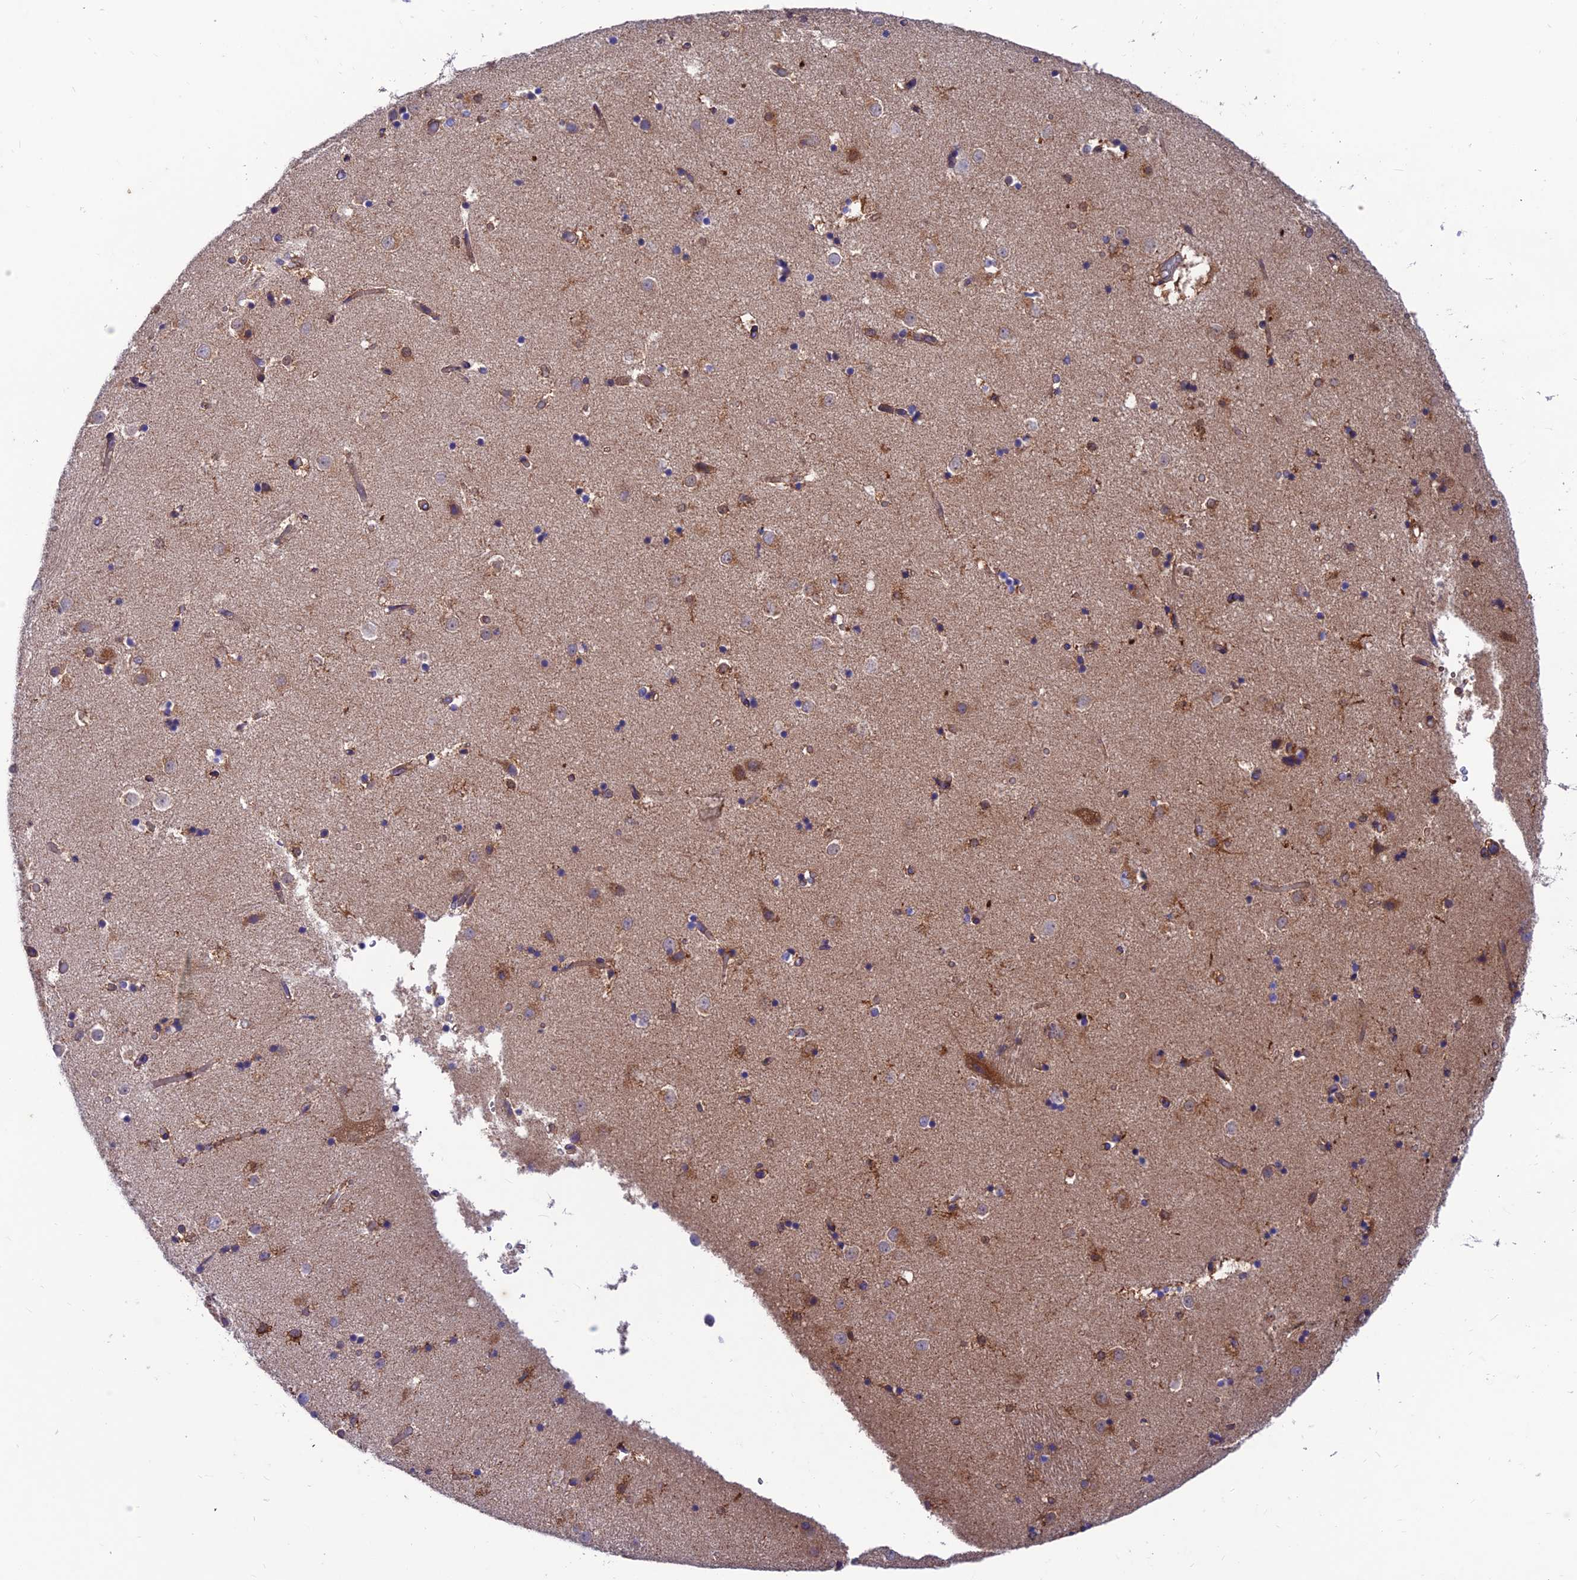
{"staining": {"intensity": "weak", "quantity": "<25%", "location": "cytoplasmic/membranous"}, "tissue": "caudate", "cell_type": "Glial cells", "image_type": "normal", "snomed": [{"axis": "morphology", "description": "Normal tissue, NOS"}, {"axis": "topography", "description": "Lateral ventricle wall"}], "caption": "Immunohistochemical staining of normal human caudate displays no significant staining in glial cells. The staining is performed using DAB brown chromogen with nuclei counter-stained in using hematoxylin.", "gene": "VPS16", "patient": {"sex": "female", "age": 52}}